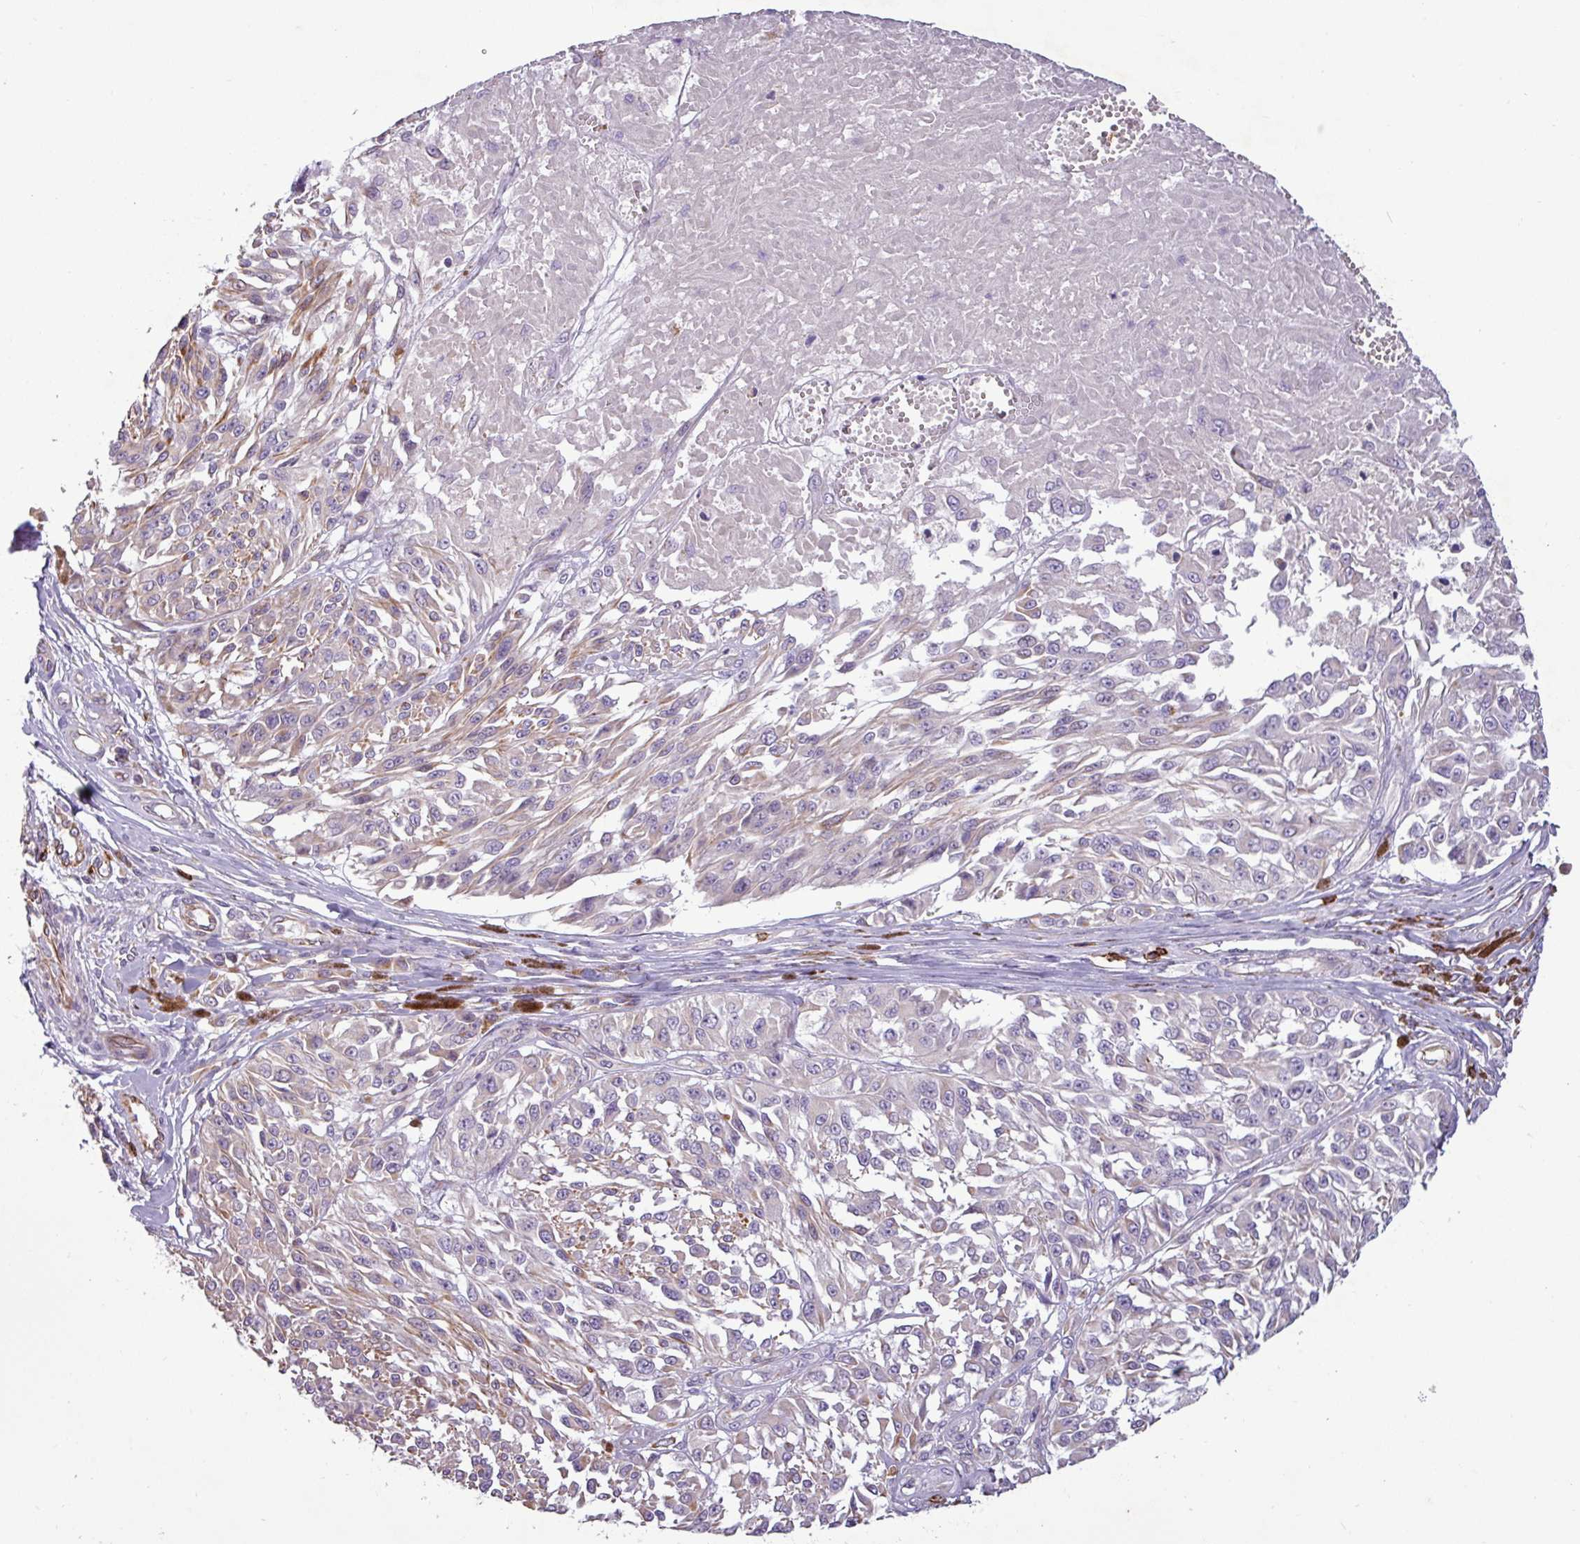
{"staining": {"intensity": "negative", "quantity": "none", "location": "none"}, "tissue": "melanoma", "cell_type": "Tumor cells", "image_type": "cancer", "snomed": [{"axis": "morphology", "description": "Malignant melanoma, NOS"}, {"axis": "topography", "description": "Skin"}], "caption": "The photomicrograph exhibits no staining of tumor cells in malignant melanoma.", "gene": "CD8A", "patient": {"sex": "male", "age": 94}}